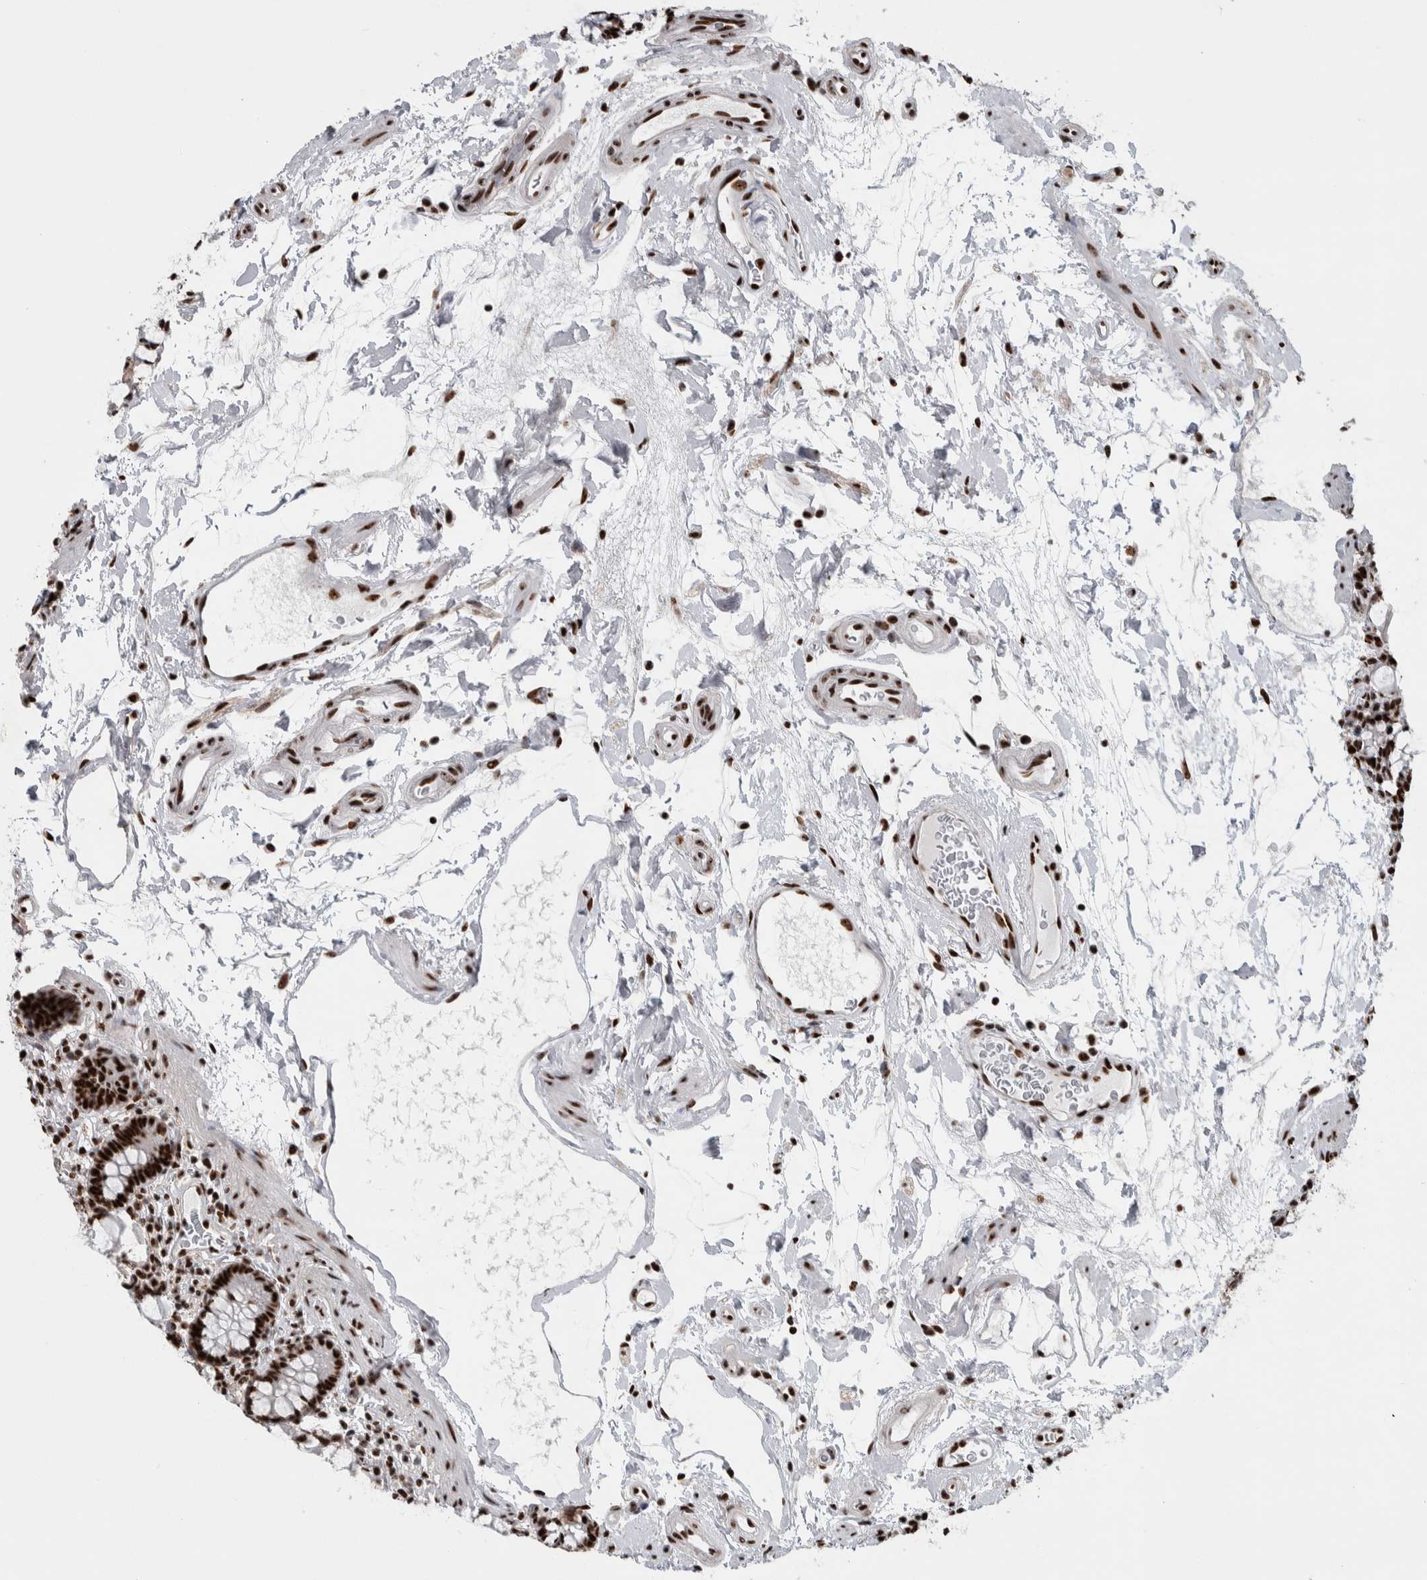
{"staining": {"intensity": "strong", "quantity": ">75%", "location": "nuclear"}, "tissue": "small intestine", "cell_type": "Glandular cells", "image_type": "normal", "snomed": [{"axis": "morphology", "description": "Normal tissue, NOS"}, {"axis": "topography", "description": "Small intestine"}], "caption": "Strong nuclear positivity for a protein is appreciated in approximately >75% of glandular cells of normal small intestine using immunohistochemistry (IHC).", "gene": "NCL", "patient": {"sex": "female", "age": 84}}